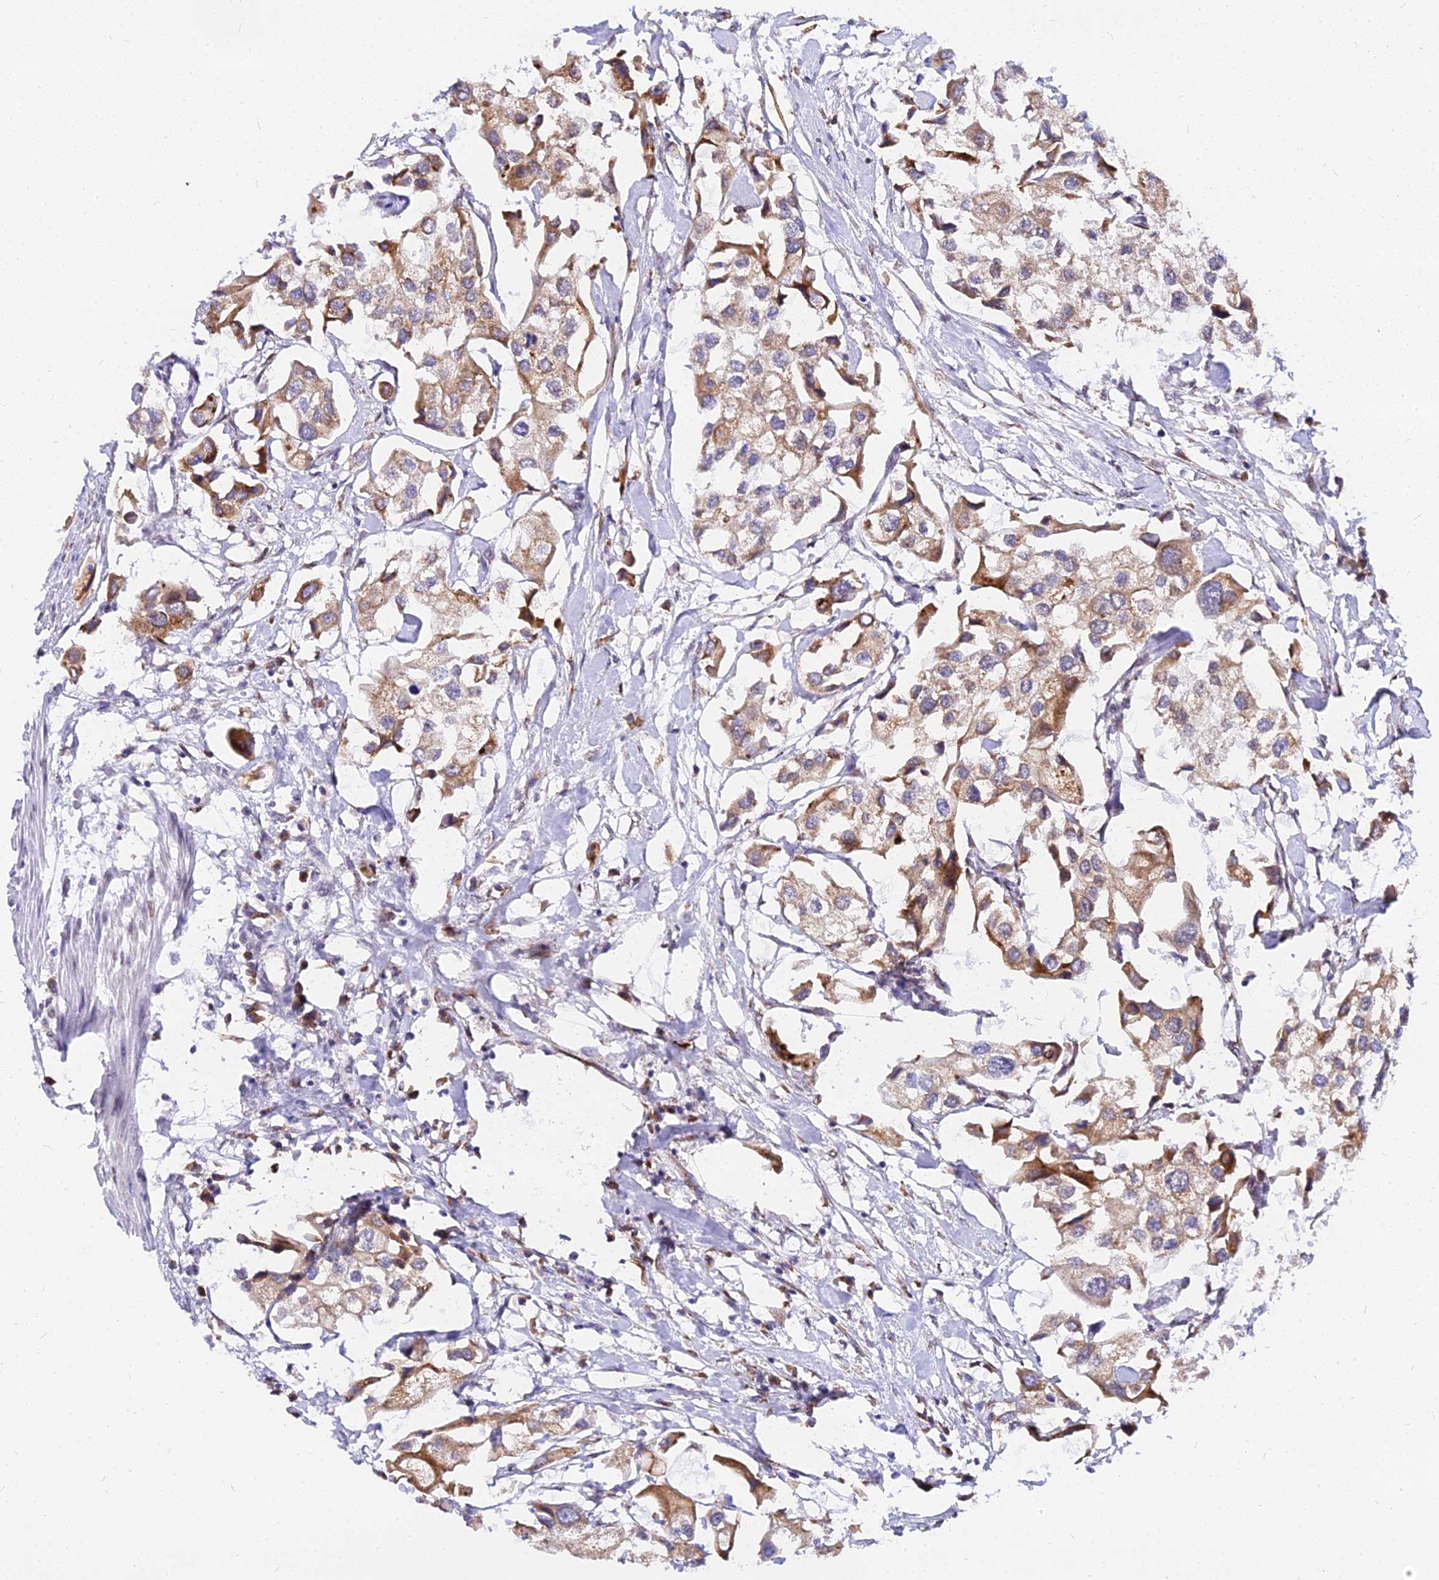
{"staining": {"intensity": "moderate", "quantity": ">75%", "location": "cytoplasmic/membranous"}, "tissue": "urothelial cancer", "cell_type": "Tumor cells", "image_type": "cancer", "snomed": [{"axis": "morphology", "description": "Urothelial carcinoma, High grade"}, {"axis": "topography", "description": "Urinary bladder"}], "caption": "High-magnification brightfield microscopy of urothelial cancer stained with DAB (brown) and counterstained with hematoxylin (blue). tumor cells exhibit moderate cytoplasmic/membranous positivity is appreciated in about>75% of cells.", "gene": "RNF121", "patient": {"sex": "male", "age": 64}}